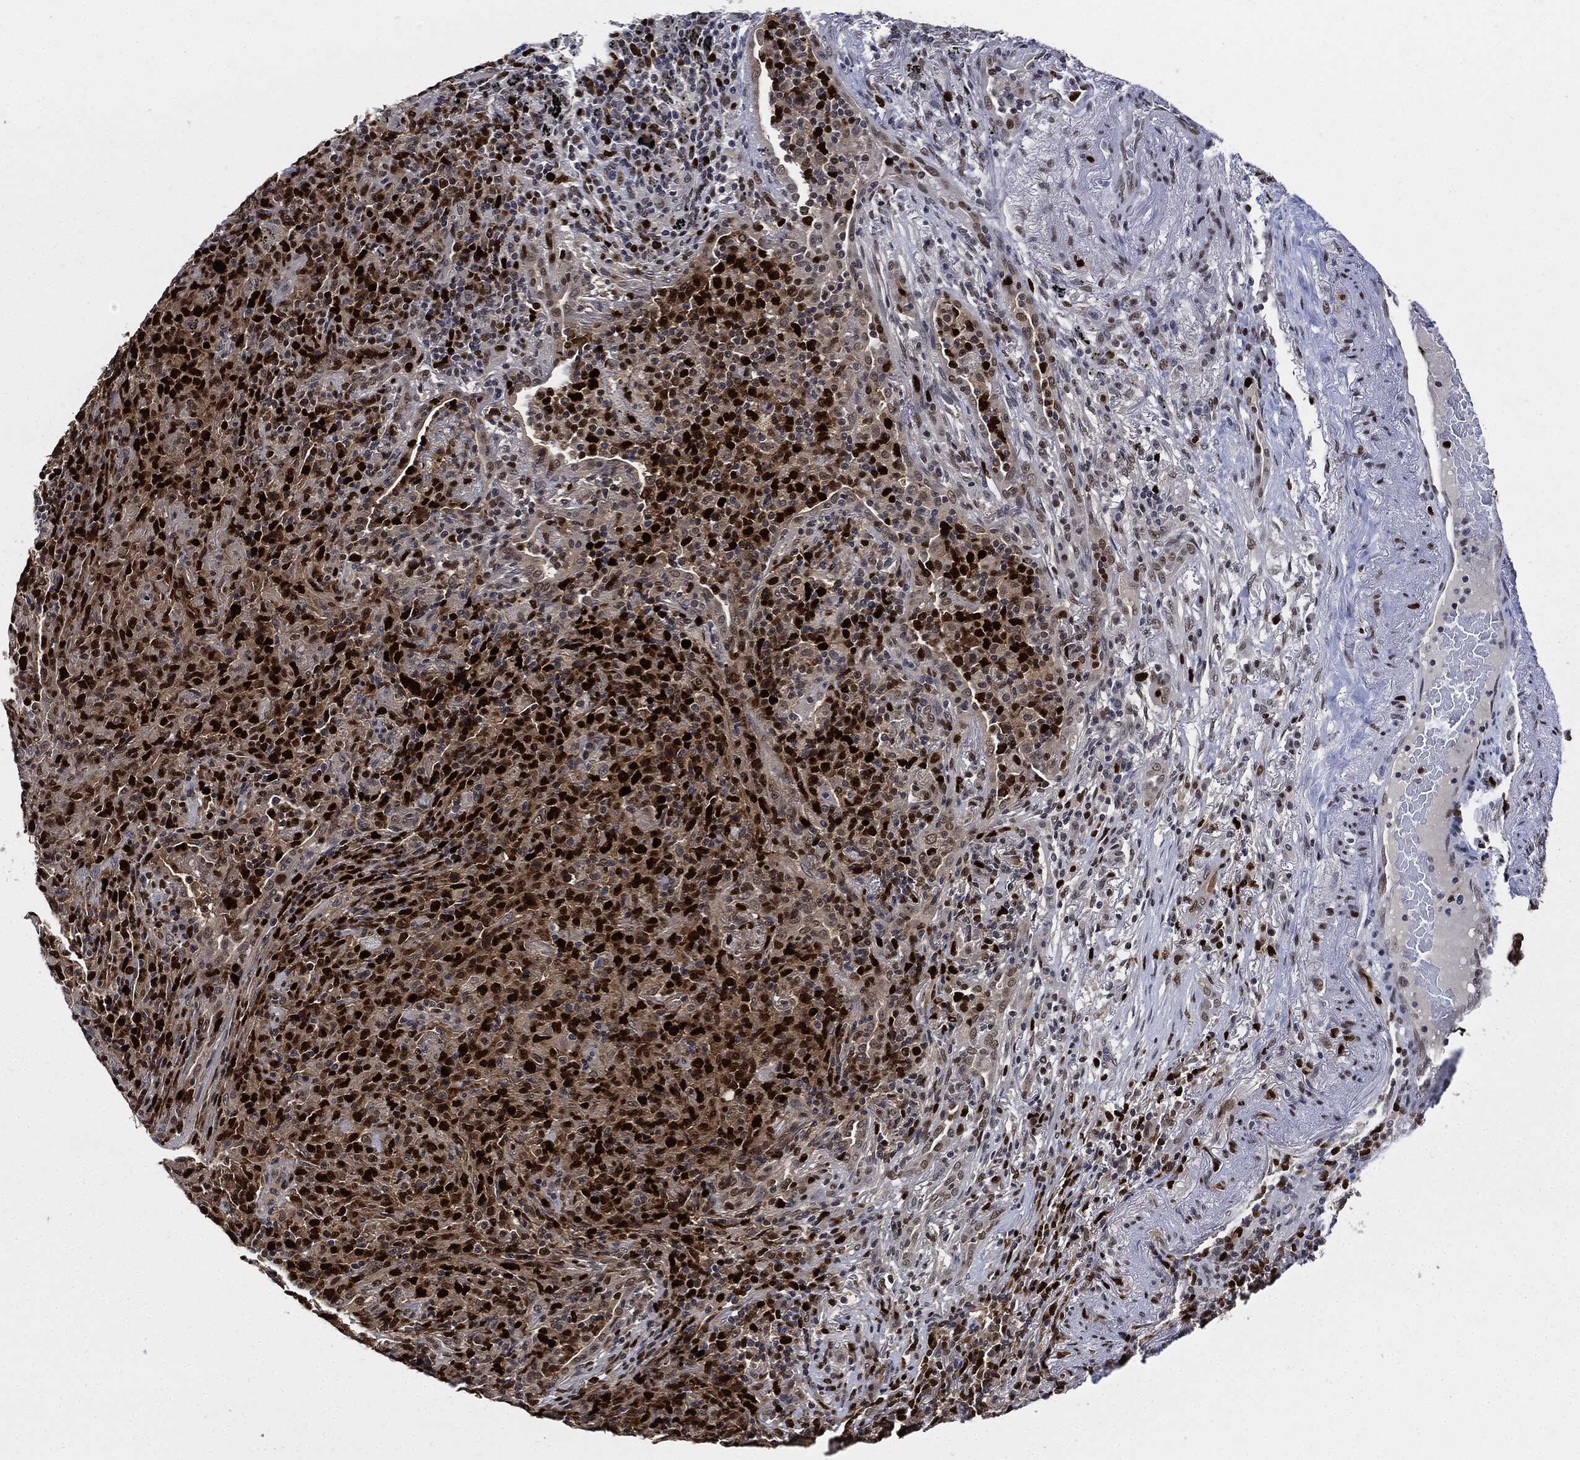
{"staining": {"intensity": "strong", "quantity": ">75%", "location": "nuclear"}, "tissue": "lymphoma", "cell_type": "Tumor cells", "image_type": "cancer", "snomed": [{"axis": "morphology", "description": "Malignant lymphoma, non-Hodgkin's type, High grade"}, {"axis": "topography", "description": "Lung"}], "caption": "DAB (3,3'-diaminobenzidine) immunohistochemical staining of malignant lymphoma, non-Hodgkin's type (high-grade) reveals strong nuclear protein expression in about >75% of tumor cells. (DAB (3,3'-diaminobenzidine) IHC with brightfield microscopy, high magnification).", "gene": "PCNA", "patient": {"sex": "male", "age": 79}}